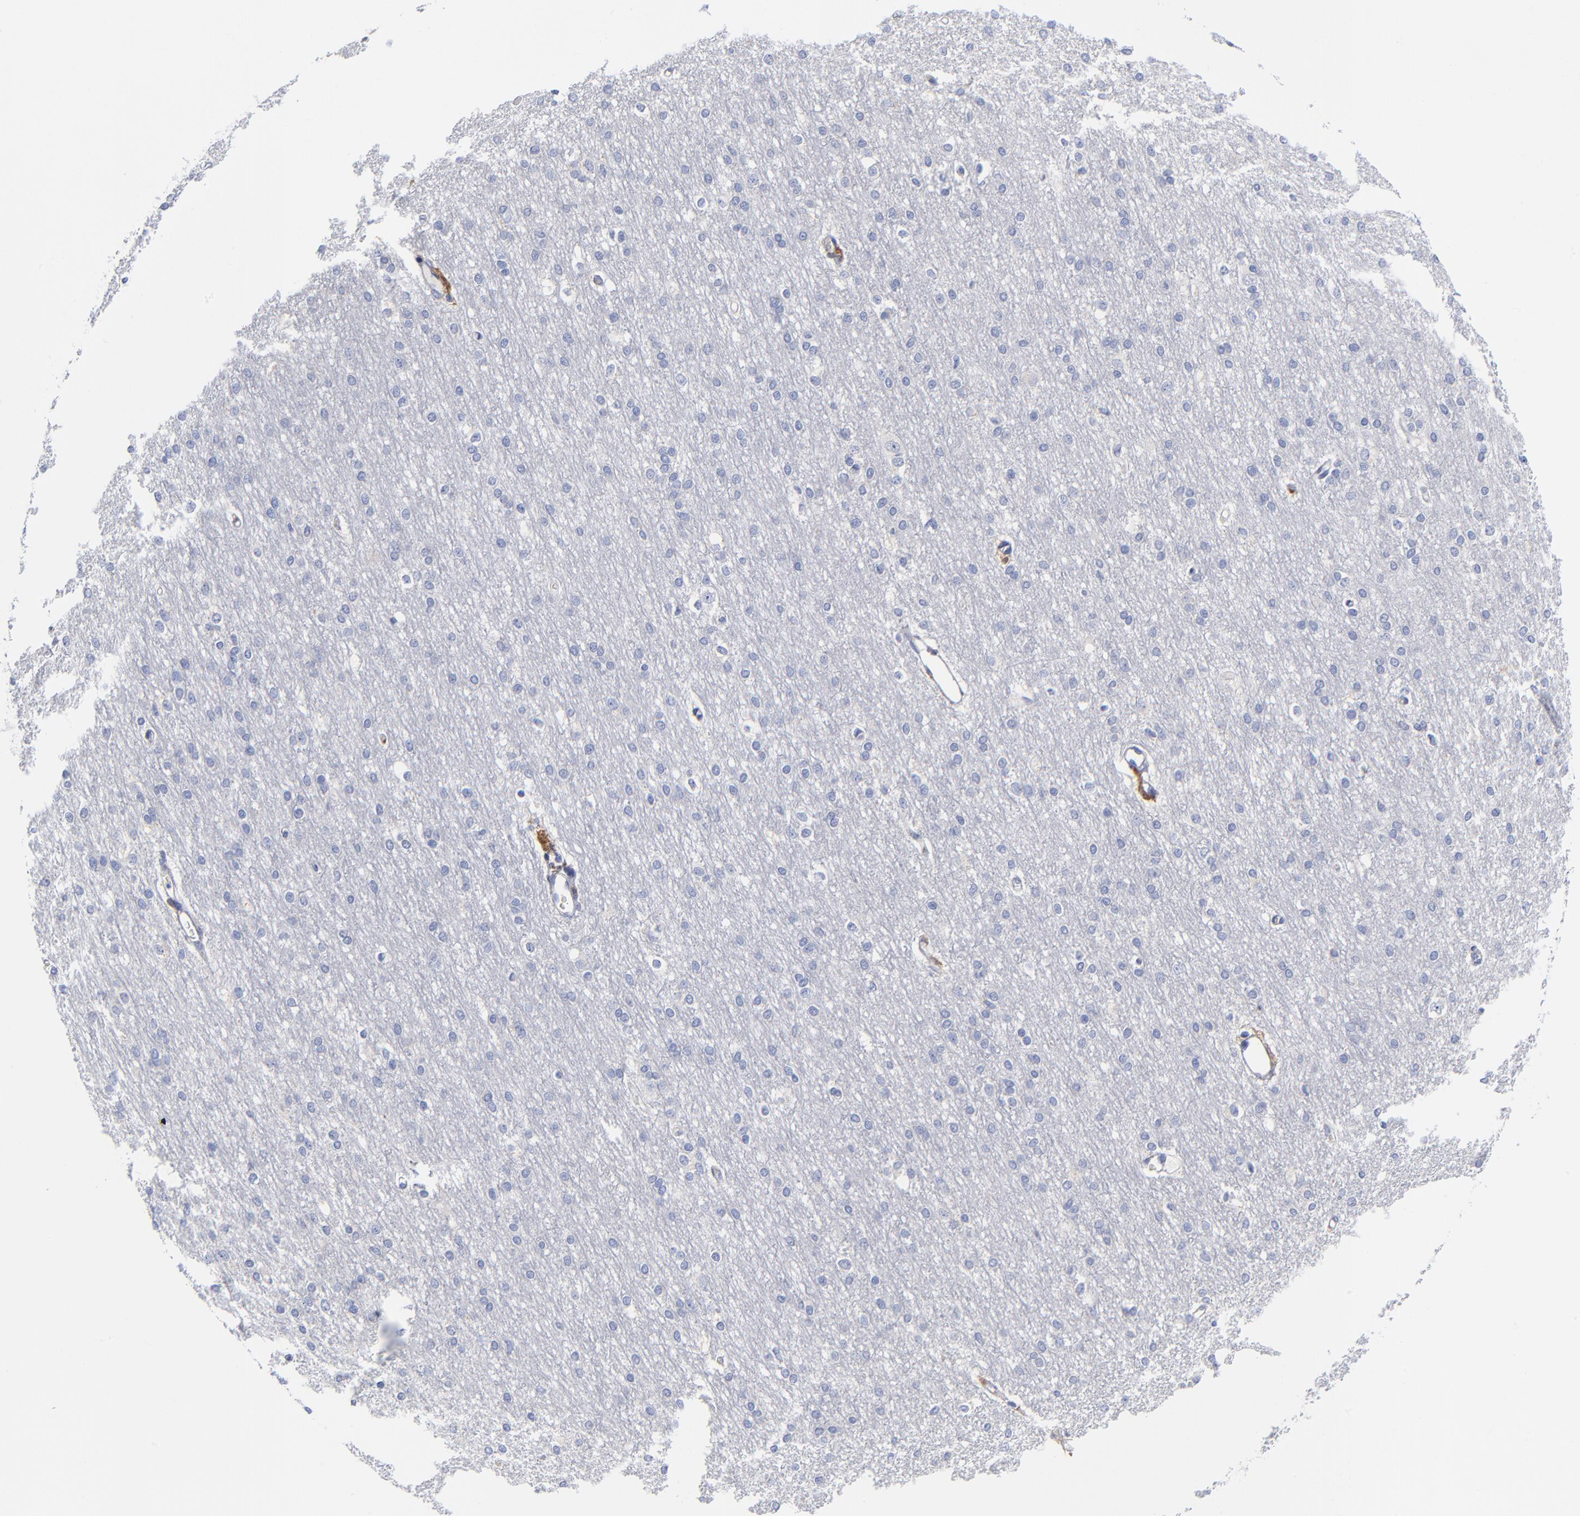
{"staining": {"intensity": "negative", "quantity": "none", "location": "none"}, "tissue": "cerebral cortex", "cell_type": "Endothelial cells", "image_type": "normal", "snomed": [{"axis": "morphology", "description": "Normal tissue, NOS"}, {"axis": "morphology", "description": "Inflammation, NOS"}, {"axis": "topography", "description": "Cerebral cortex"}], "caption": "DAB immunohistochemical staining of normal human cerebral cortex exhibits no significant staining in endothelial cells. (Brightfield microscopy of DAB (3,3'-diaminobenzidine) immunohistochemistry (IHC) at high magnification).", "gene": "PTP4A1", "patient": {"sex": "male", "age": 6}}